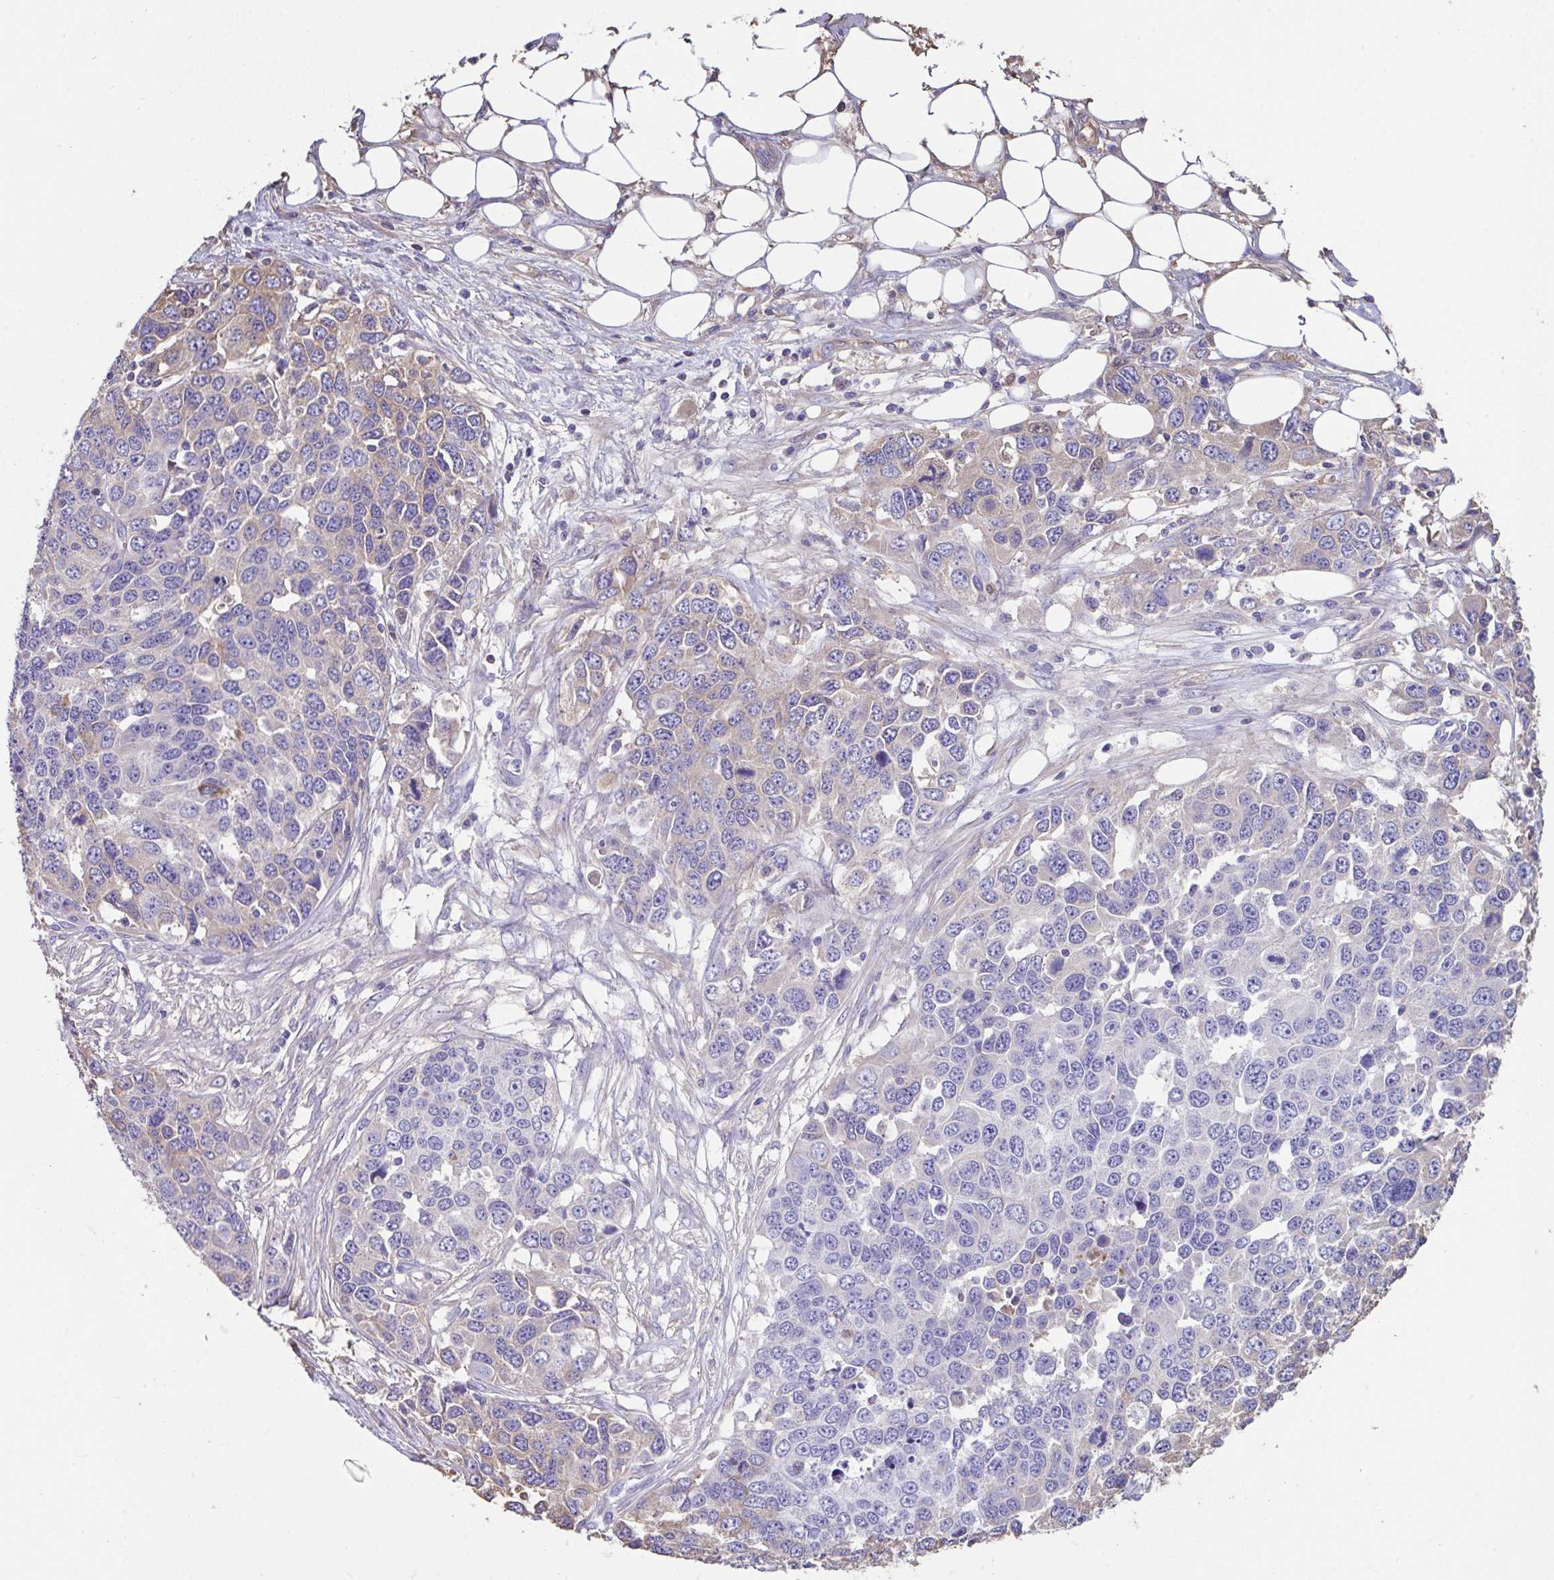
{"staining": {"intensity": "weak", "quantity": "<25%", "location": "cytoplasmic/membranous"}, "tissue": "ovarian cancer", "cell_type": "Tumor cells", "image_type": "cancer", "snomed": [{"axis": "morphology", "description": "Cystadenocarcinoma, serous, NOS"}, {"axis": "topography", "description": "Ovary"}], "caption": "Serous cystadenocarcinoma (ovarian) stained for a protein using immunohistochemistry reveals no positivity tumor cells.", "gene": "ZNF813", "patient": {"sex": "female", "age": 76}}